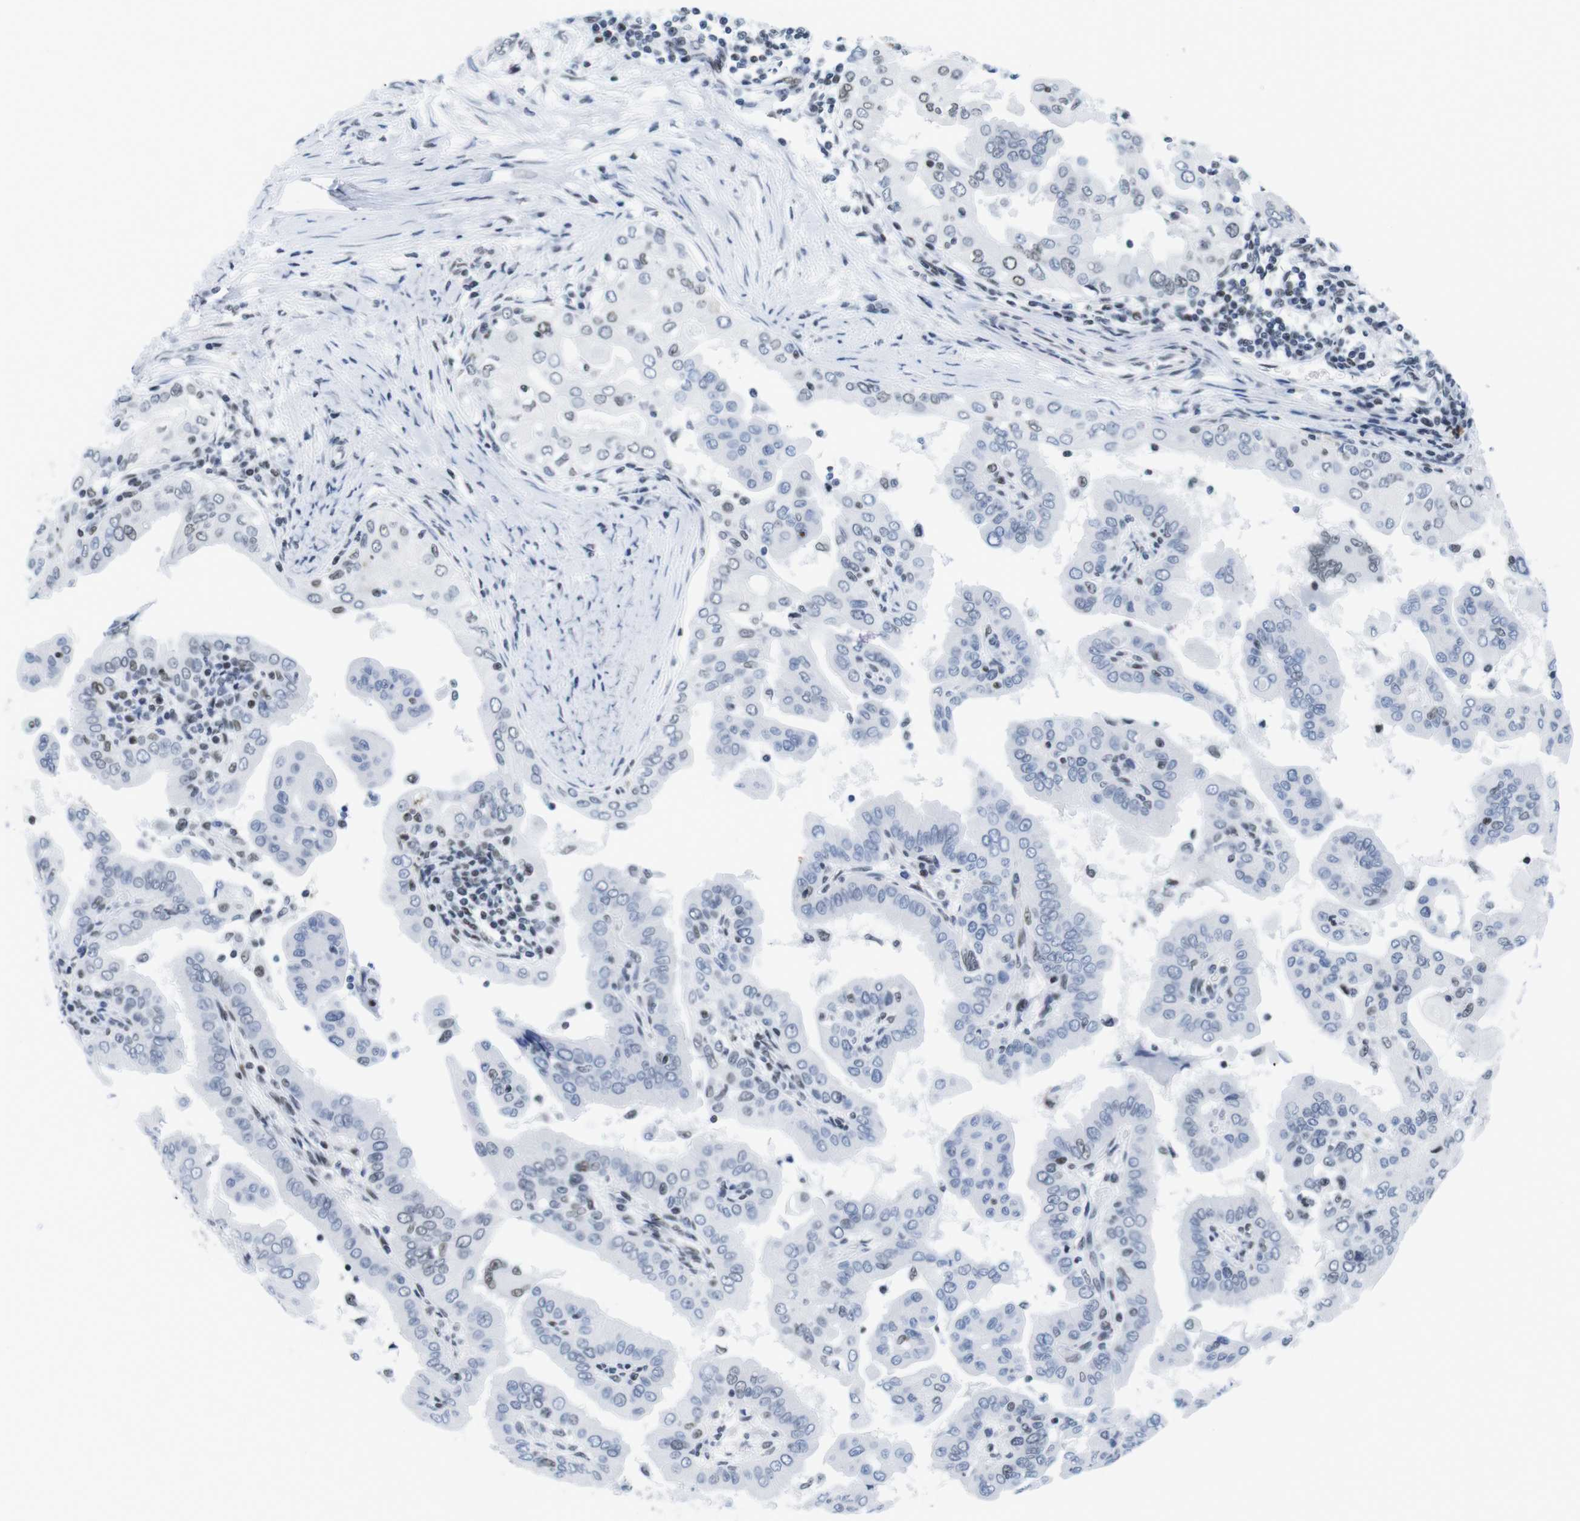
{"staining": {"intensity": "negative", "quantity": "none", "location": "none"}, "tissue": "thyroid cancer", "cell_type": "Tumor cells", "image_type": "cancer", "snomed": [{"axis": "morphology", "description": "Papillary adenocarcinoma, NOS"}, {"axis": "topography", "description": "Thyroid gland"}], "caption": "Tumor cells are negative for protein expression in human papillary adenocarcinoma (thyroid).", "gene": "IFI16", "patient": {"sex": "male", "age": 33}}